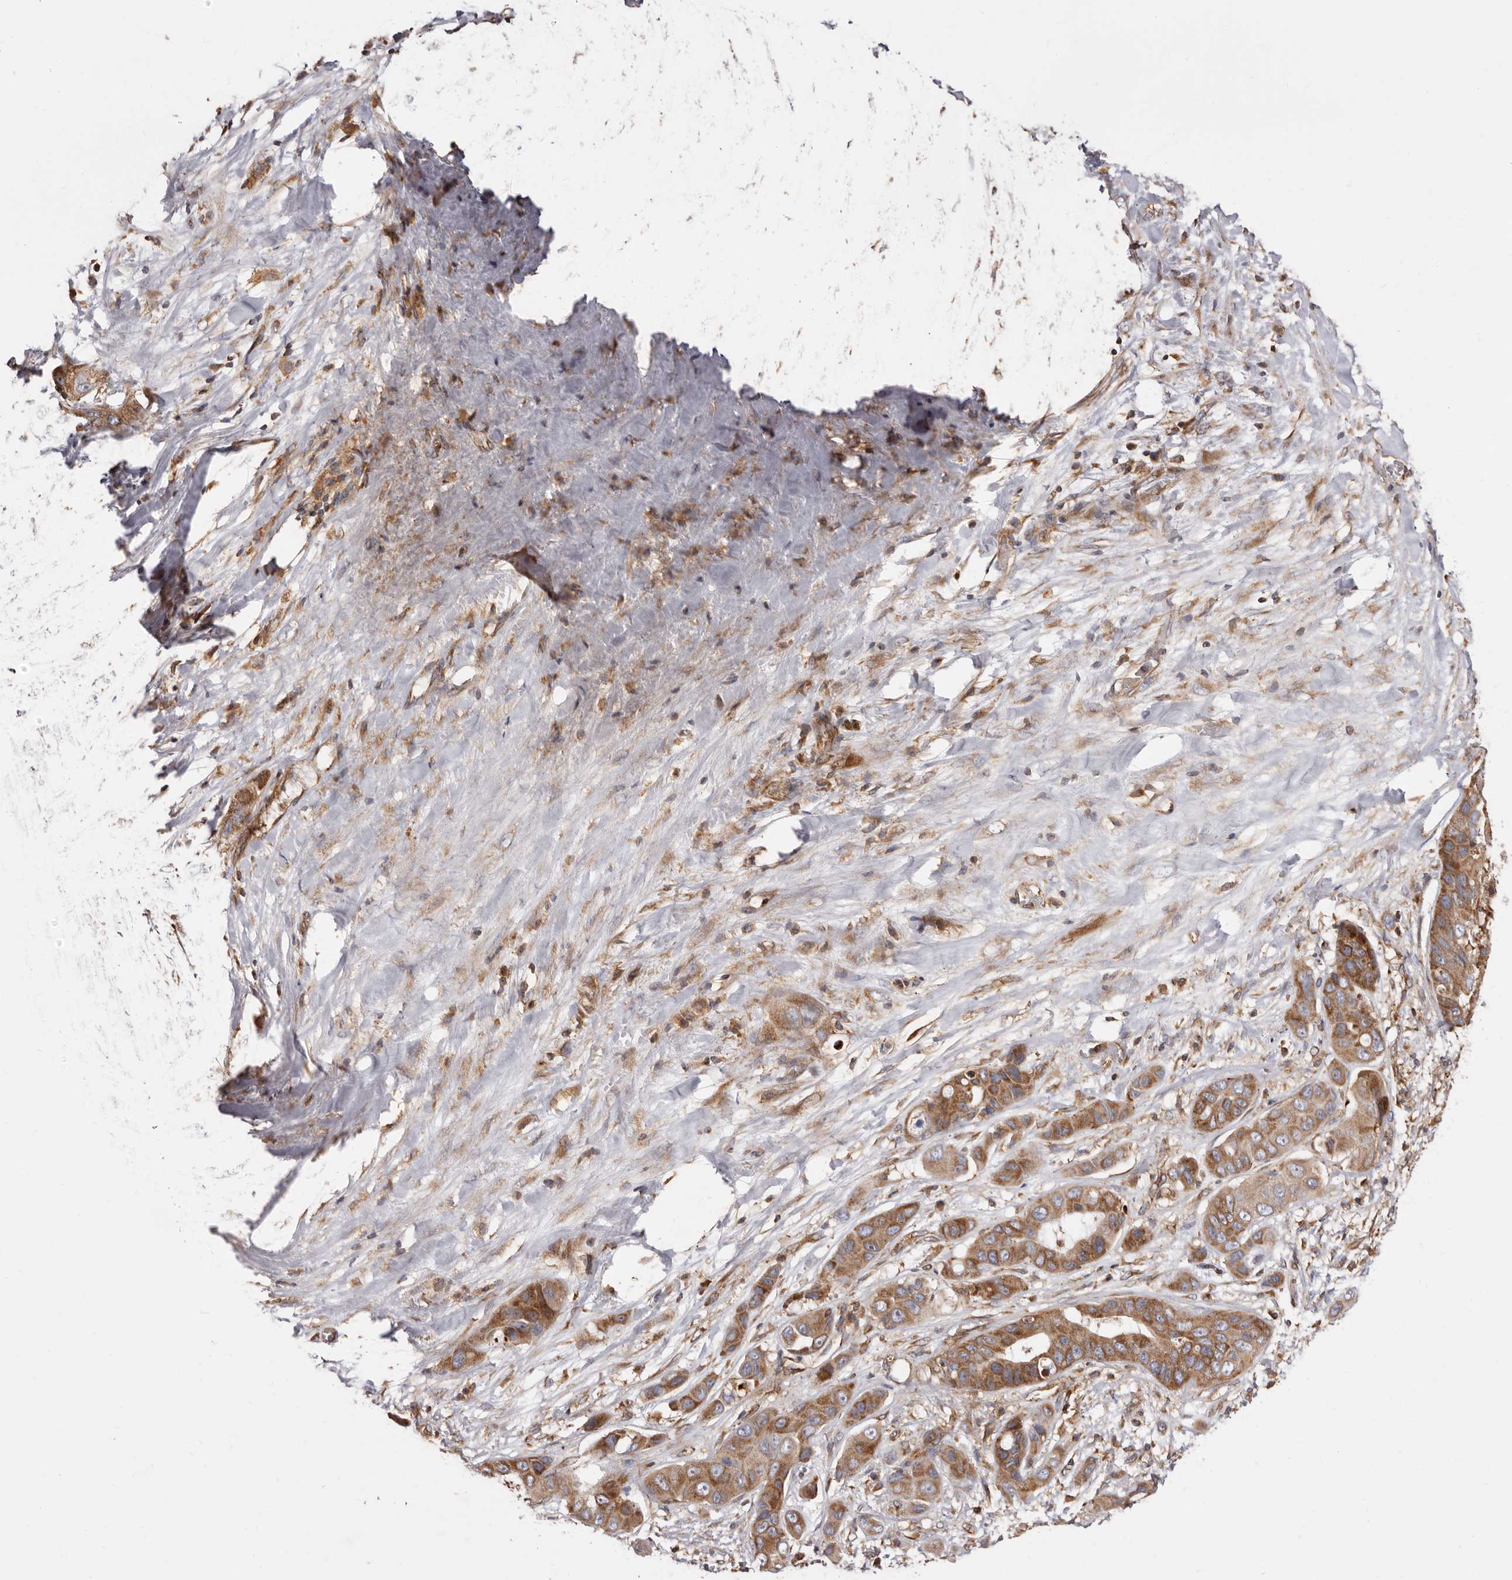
{"staining": {"intensity": "moderate", "quantity": ">75%", "location": "cytoplasmic/membranous"}, "tissue": "liver cancer", "cell_type": "Tumor cells", "image_type": "cancer", "snomed": [{"axis": "morphology", "description": "Cholangiocarcinoma"}, {"axis": "topography", "description": "Liver"}], "caption": "Immunohistochemistry (IHC) histopathology image of liver cholangiocarcinoma stained for a protein (brown), which reveals medium levels of moderate cytoplasmic/membranous positivity in about >75% of tumor cells.", "gene": "COQ8B", "patient": {"sex": "female", "age": 52}}